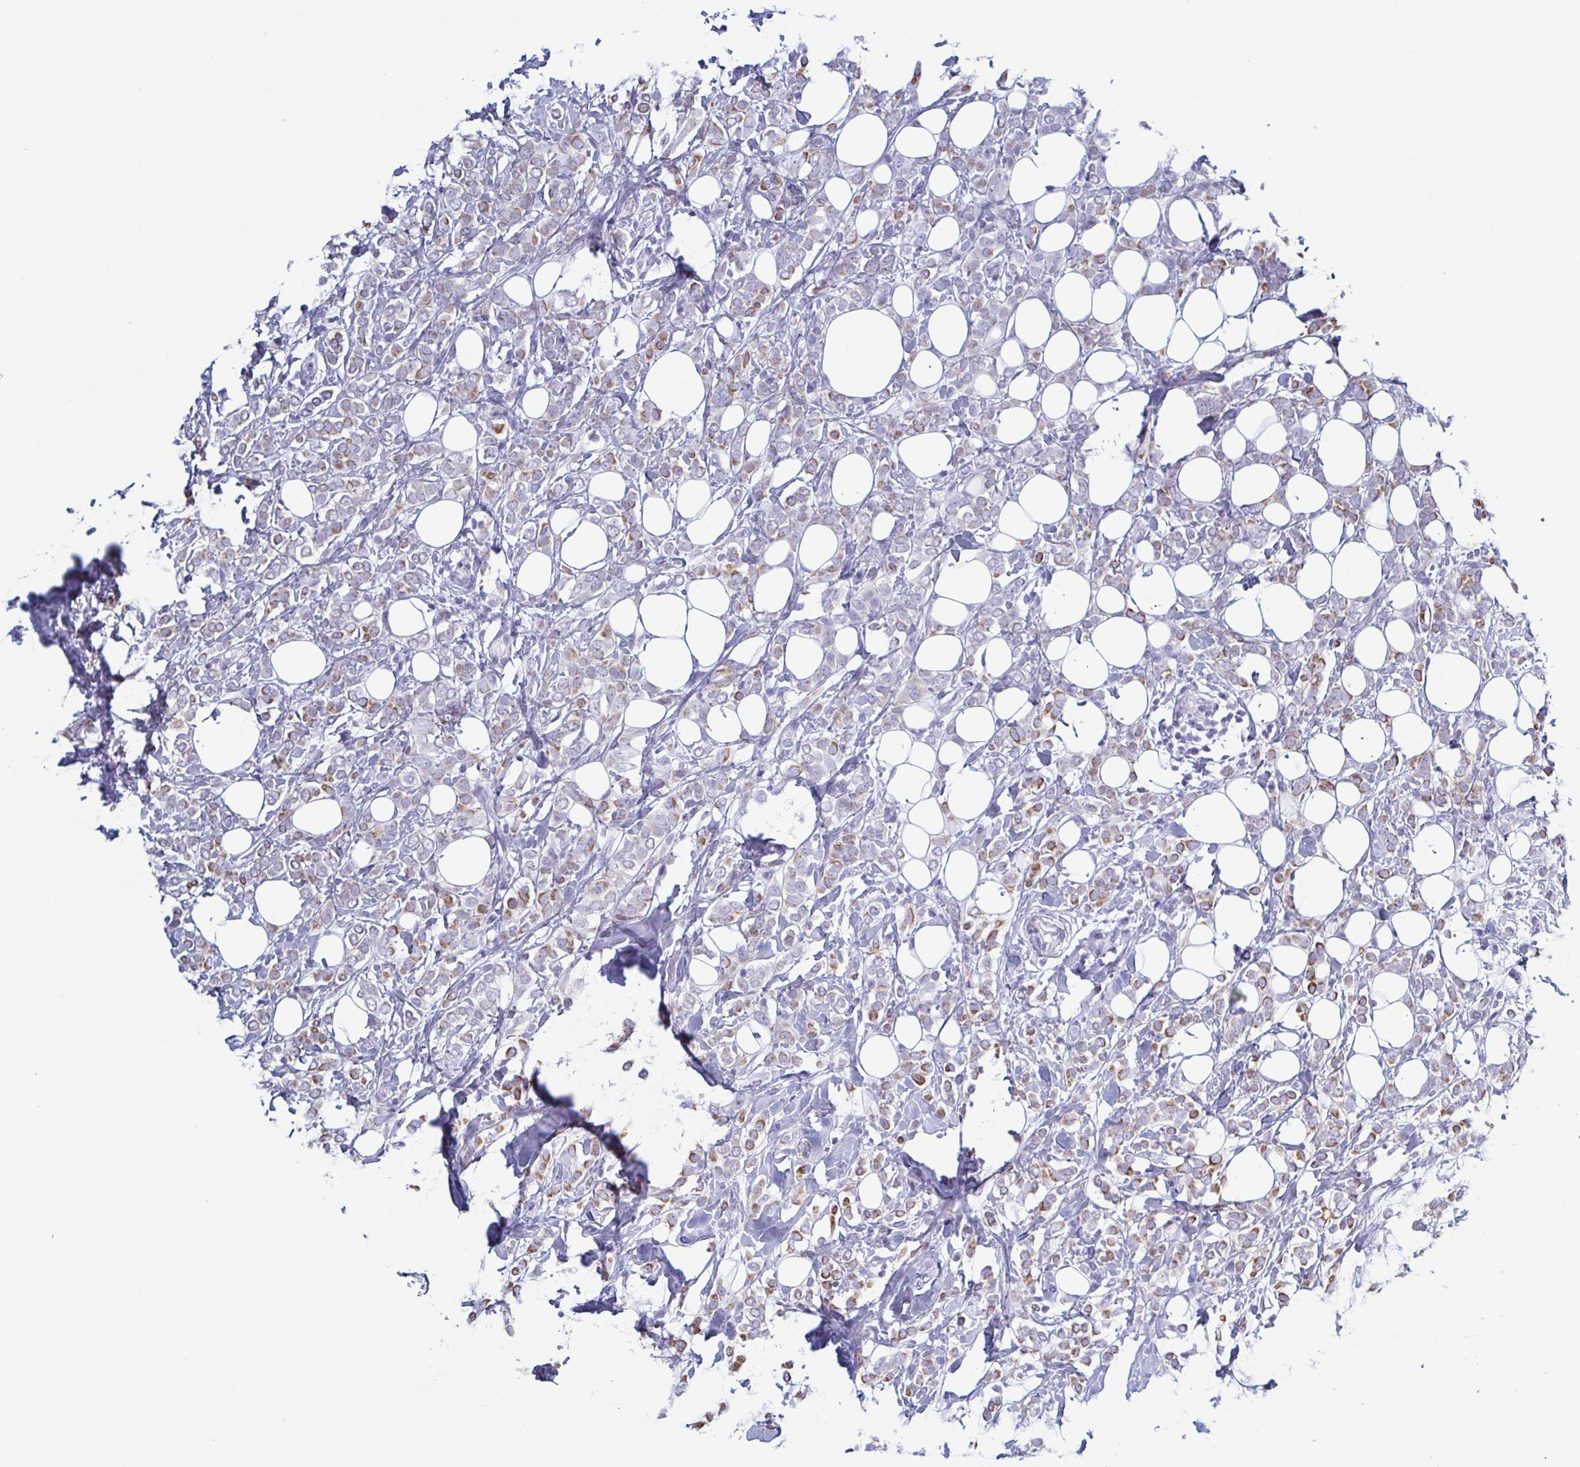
{"staining": {"intensity": "moderate", "quantity": "25%-75%", "location": "cytoplasmic/membranous"}, "tissue": "breast cancer", "cell_type": "Tumor cells", "image_type": "cancer", "snomed": [{"axis": "morphology", "description": "Lobular carcinoma"}, {"axis": "topography", "description": "Breast"}], "caption": "Lobular carcinoma (breast) stained for a protein demonstrates moderate cytoplasmic/membranous positivity in tumor cells.", "gene": "KRT10", "patient": {"sex": "female", "age": 49}}